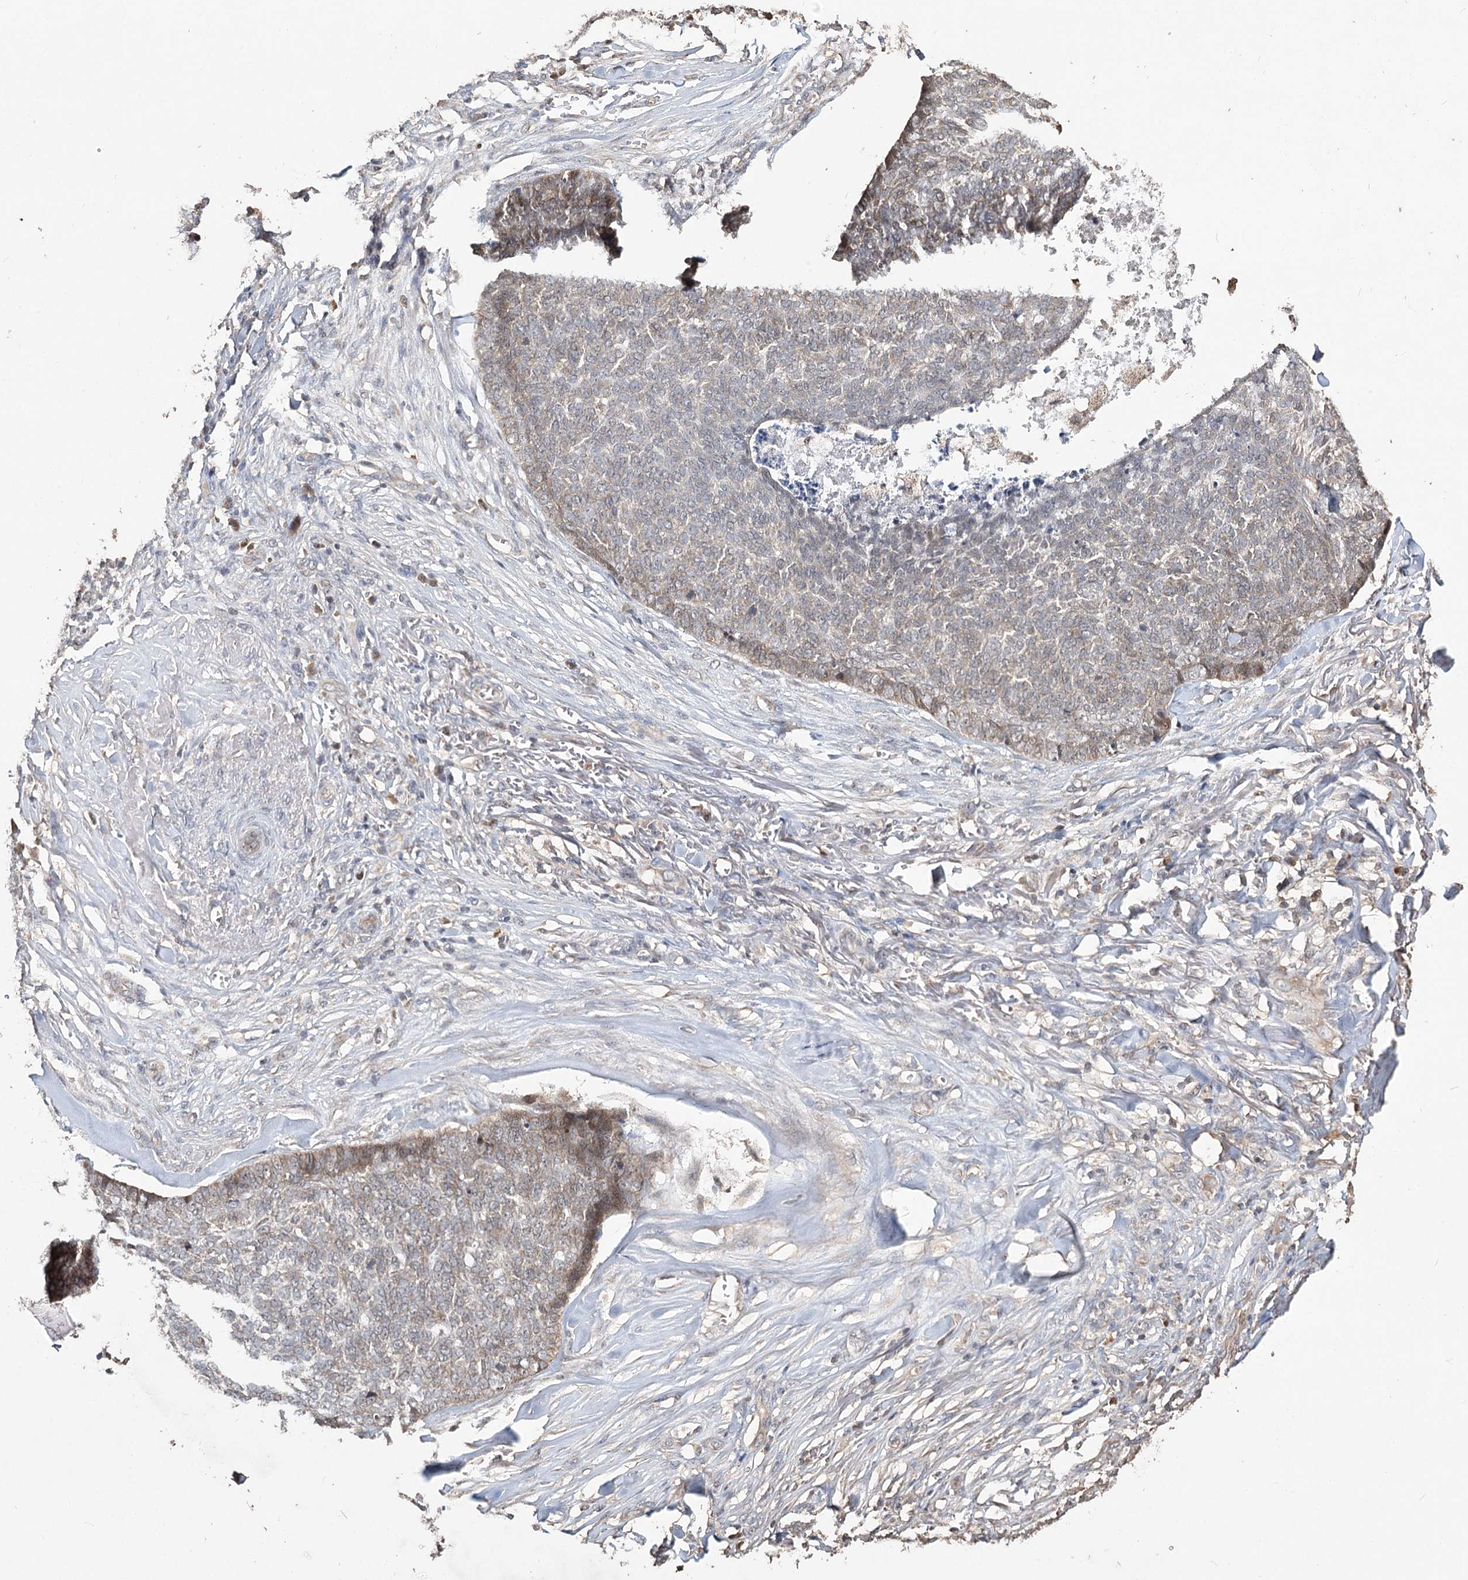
{"staining": {"intensity": "weak", "quantity": "<25%", "location": "cytoplasmic/membranous"}, "tissue": "skin cancer", "cell_type": "Tumor cells", "image_type": "cancer", "snomed": [{"axis": "morphology", "description": "Basal cell carcinoma"}, {"axis": "topography", "description": "Skin"}], "caption": "IHC of human skin cancer exhibits no expression in tumor cells.", "gene": "NOPCHAP1", "patient": {"sex": "male", "age": 84}}